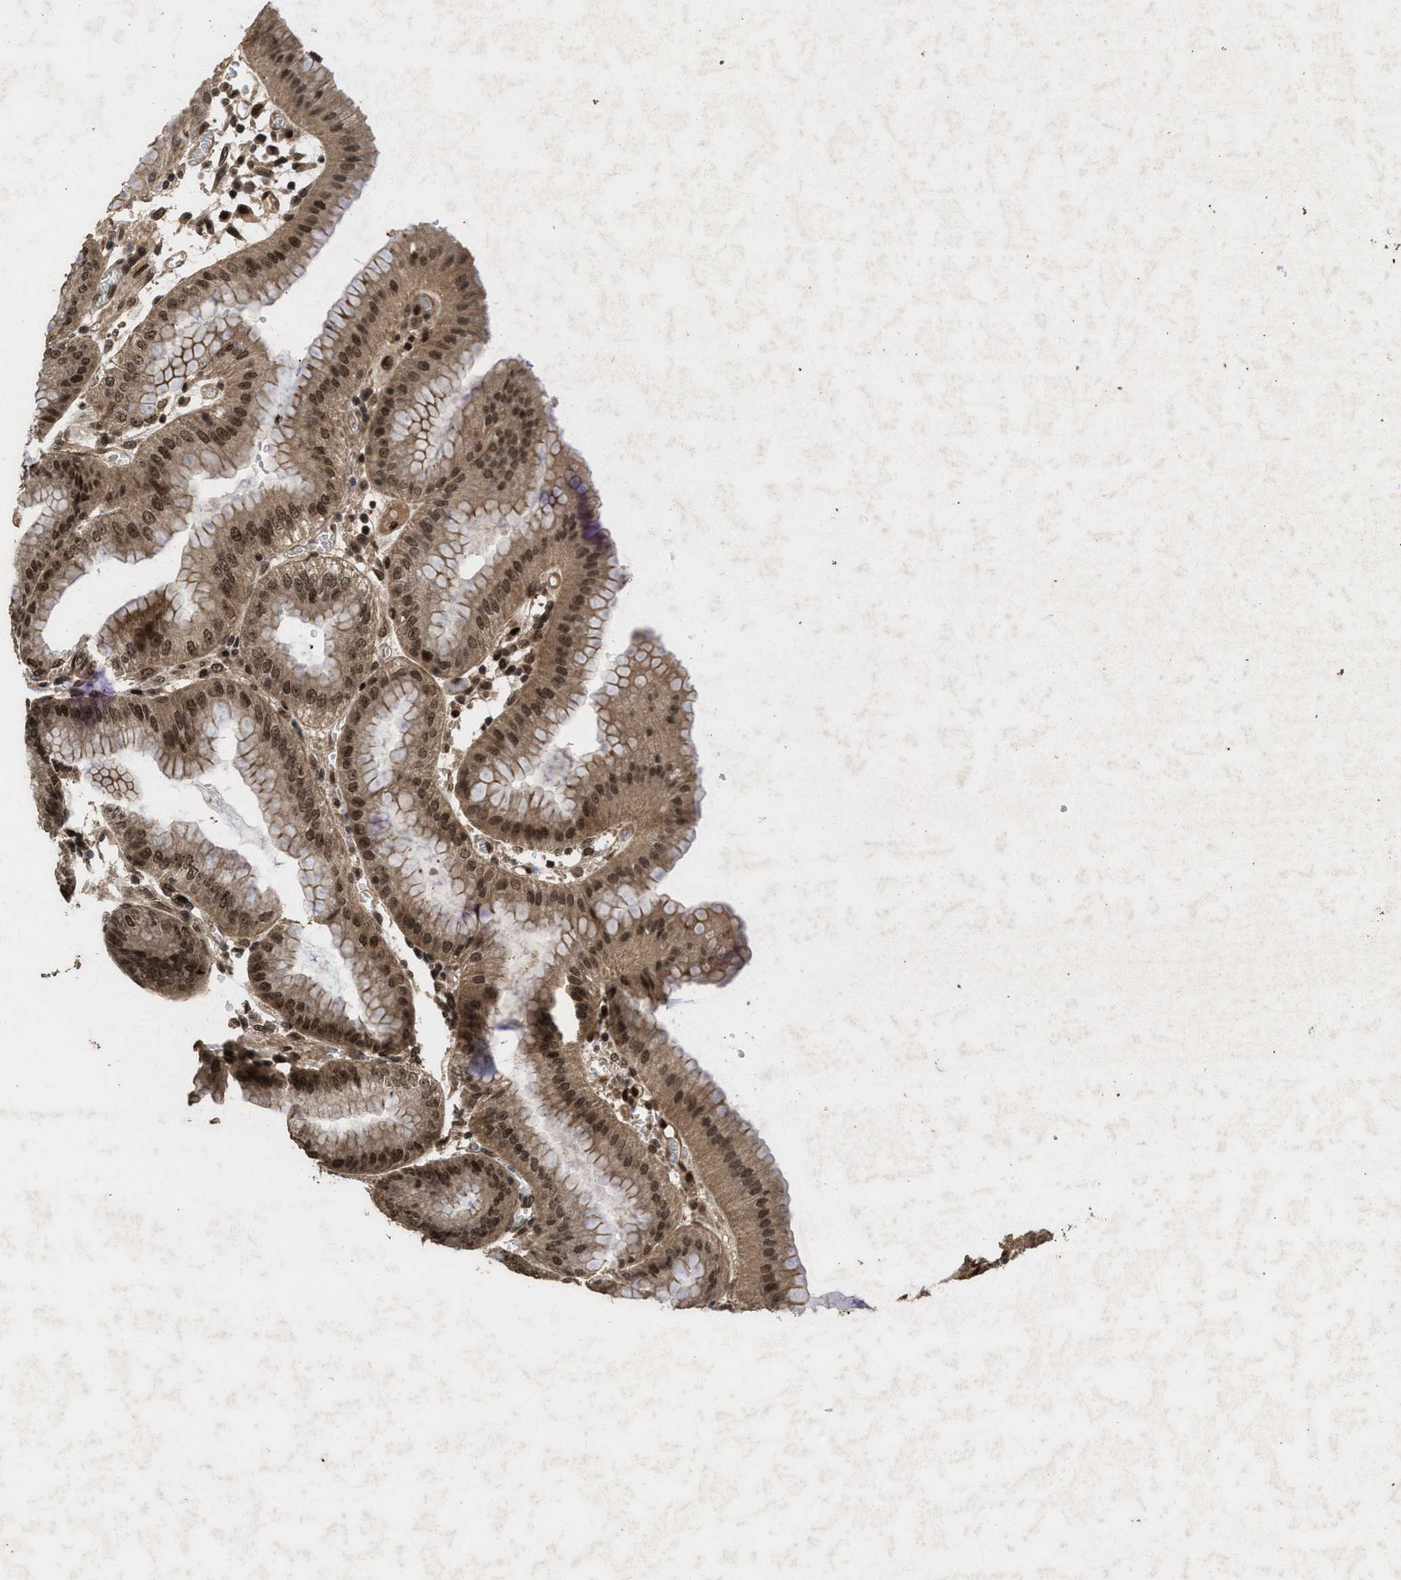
{"staining": {"intensity": "strong", "quantity": ">75%", "location": "cytoplasmic/membranous,nuclear"}, "tissue": "stomach", "cell_type": "Glandular cells", "image_type": "normal", "snomed": [{"axis": "morphology", "description": "Normal tissue, NOS"}, {"axis": "topography", "description": "Stomach, lower"}], "caption": "The image demonstrates a brown stain indicating the presence of a protein in the cytoplasmic/membranous,nuclear of glandular cells in stomach. (IHC, brightfield microscopy, high magnification).", "gene": "WIZ", "patient": {"sex": "male", "age": 71}}